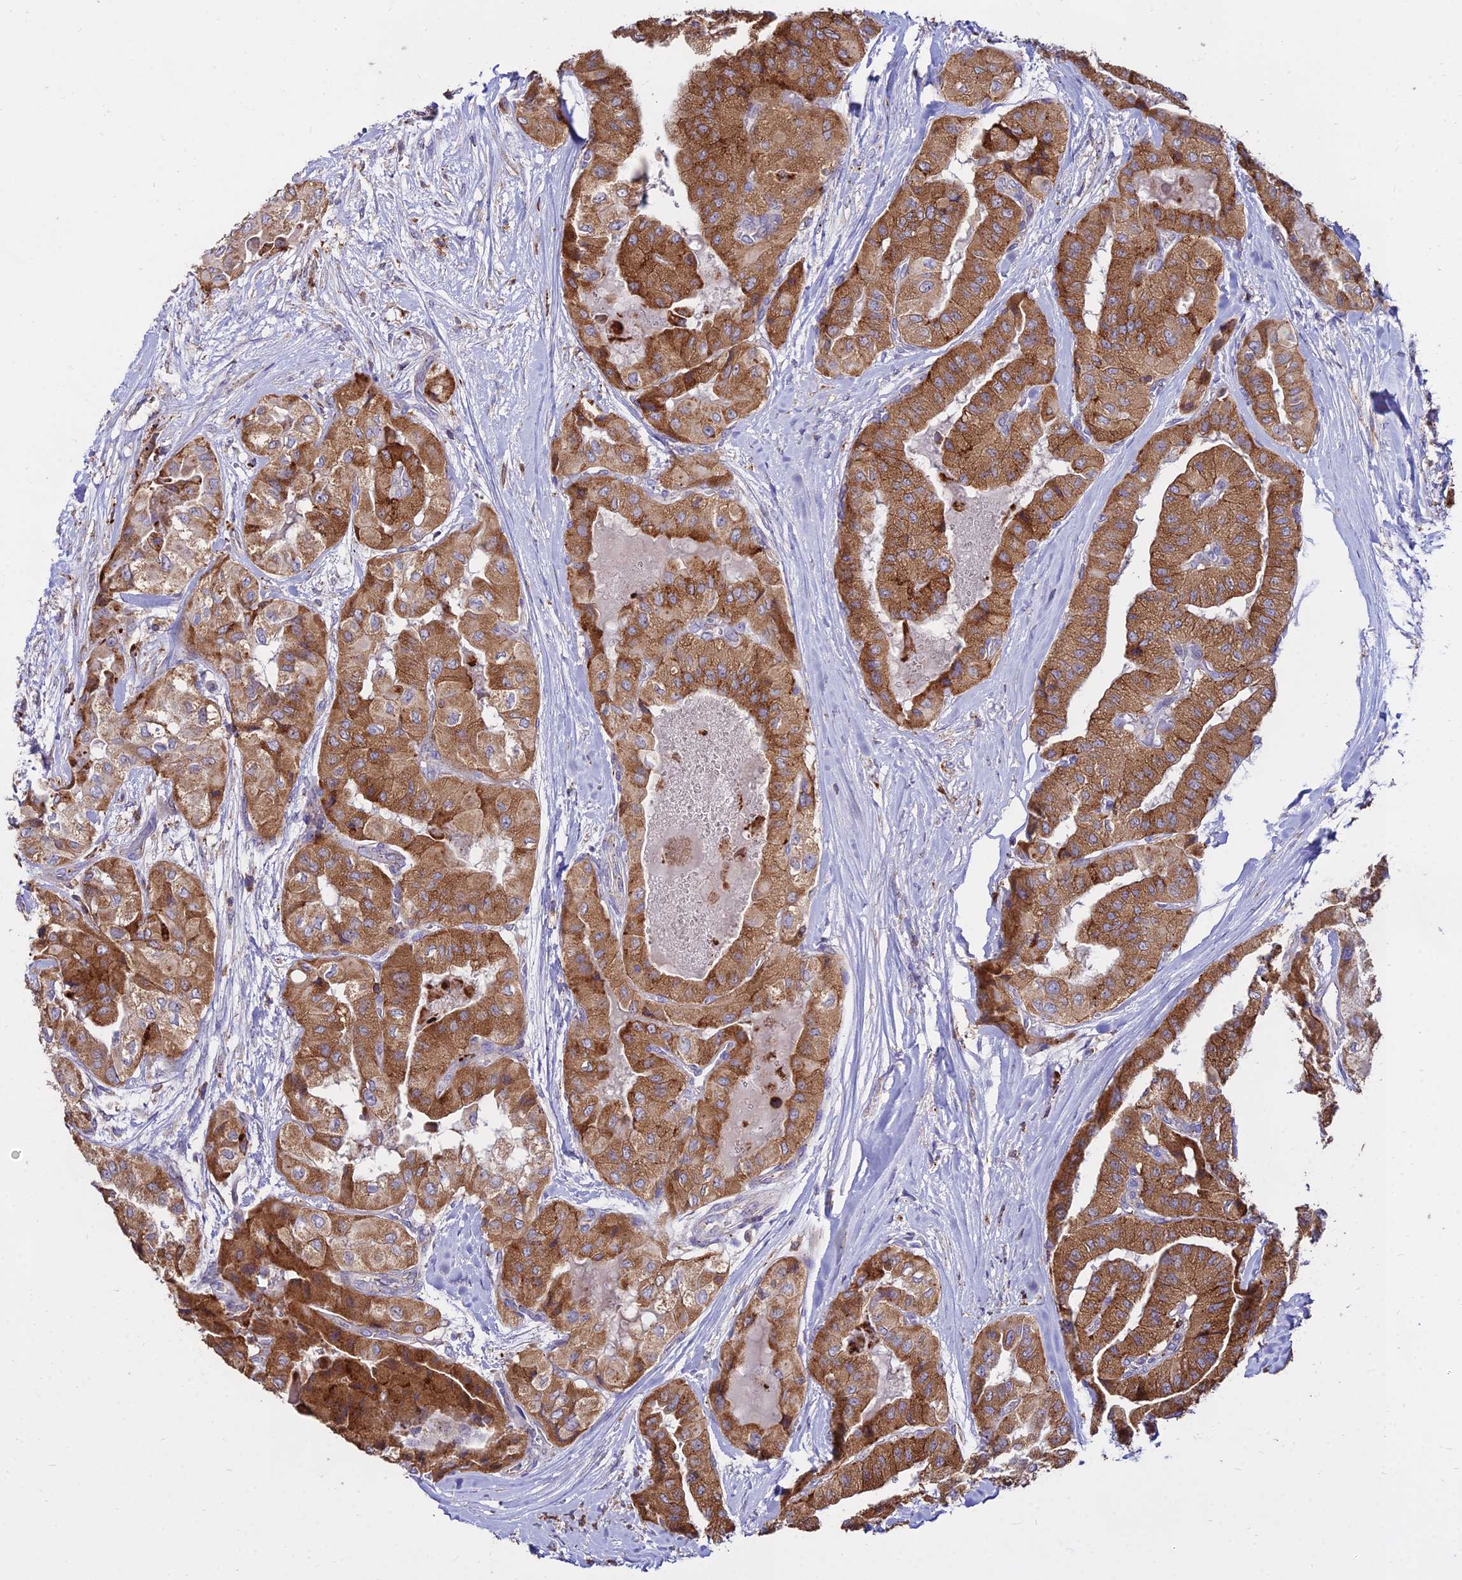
{"staining": {"intensity": "moderate", "quantity": ">75%", "location": "cytoplasmic/membranous"}, "tissue": "thyroid cancer", "cell_type": "Tumor cells", "image_type": "cancer", "snomed": [{"axis": "morphology", "description": "Papillary adenocarcinoma, NOS"}, {"axis": "topography", "description": "Thyroid gland"}], "caption": "Tumor cells exhibit moderate cytoplasmic/membranous staining in about >75% of cells in thyroid cancer (papillary adenocarcinoma).", "gene": "PNLIPRP3", "patient": {"sex": "female", "age": 59}}